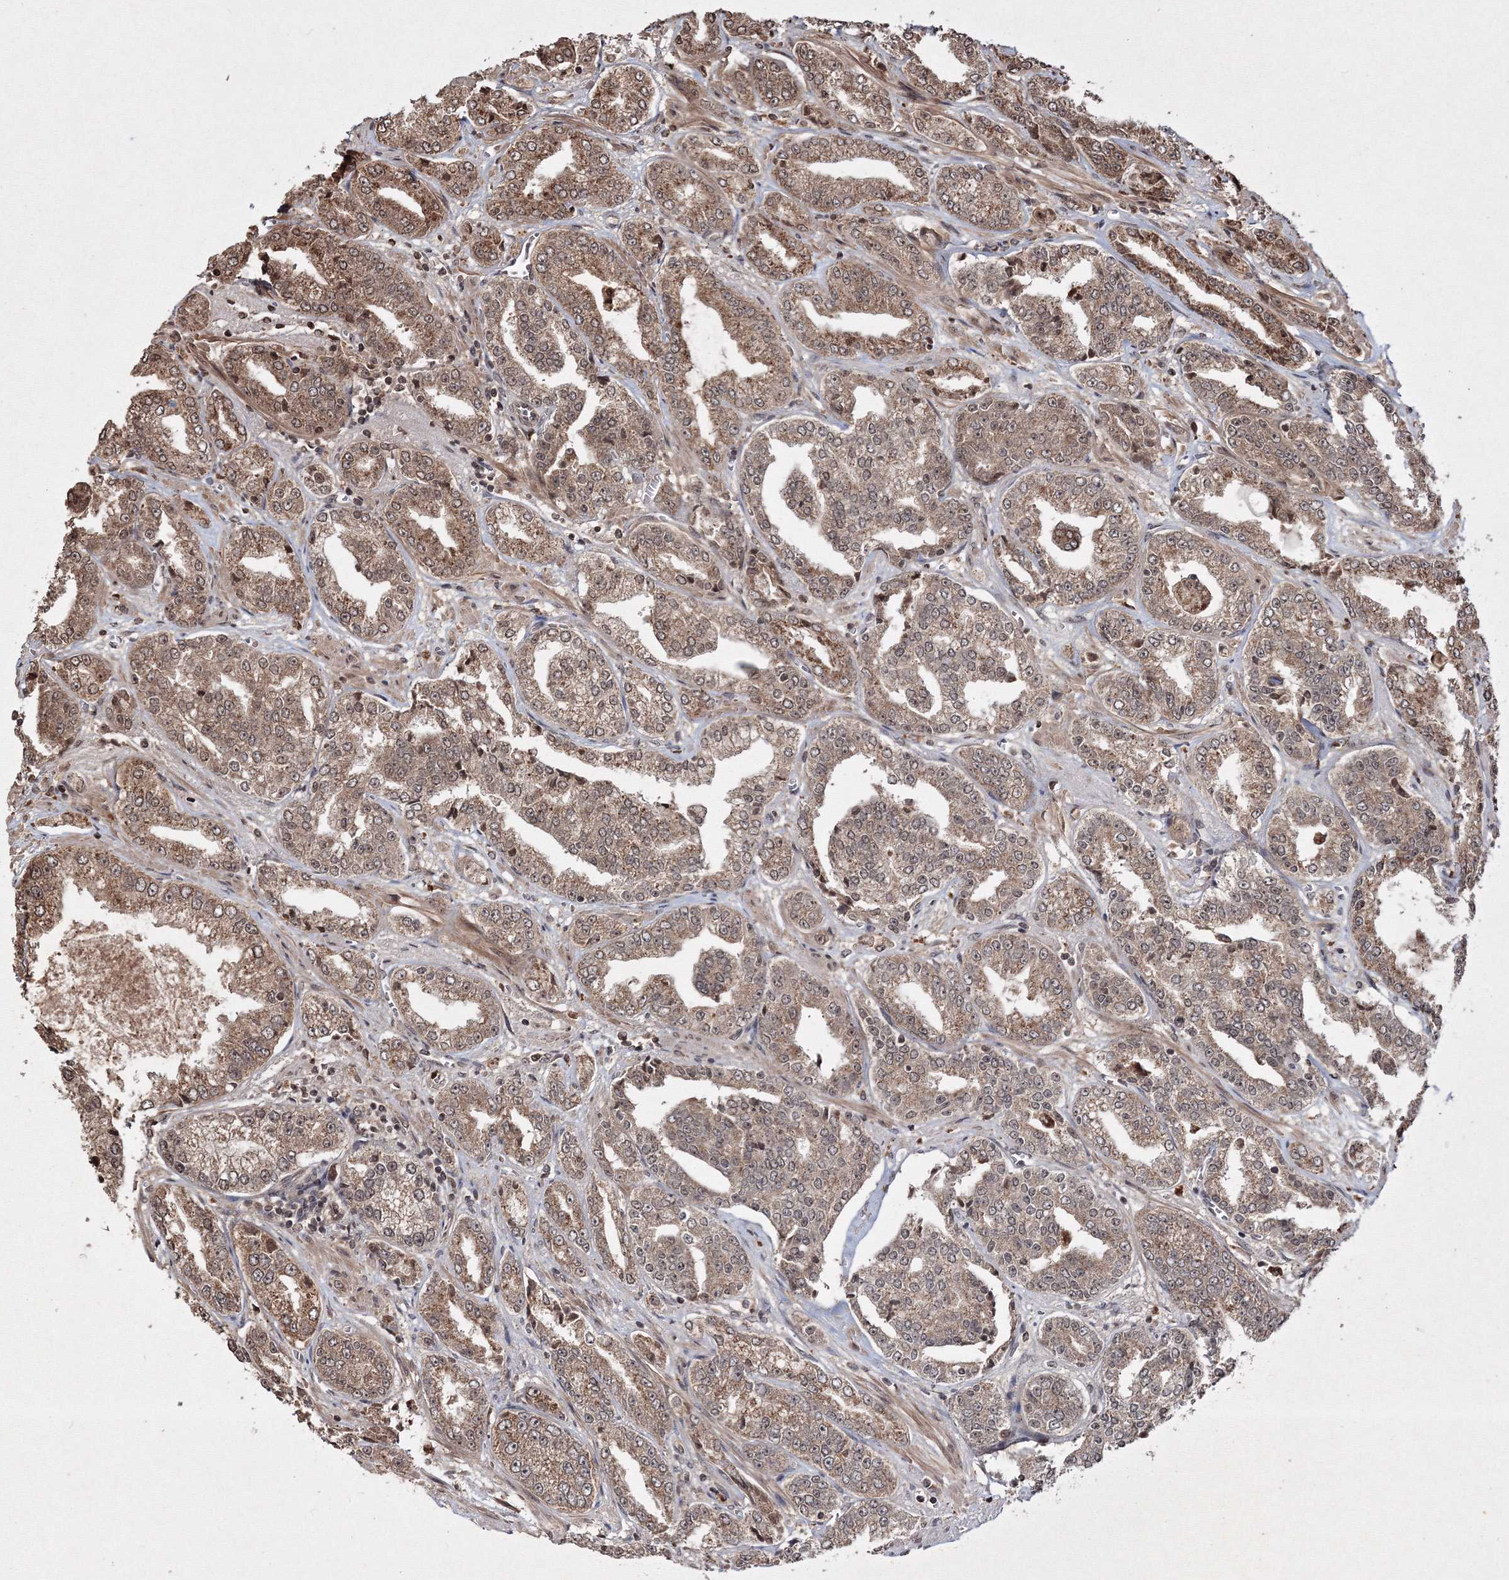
{"staining": {"intensity": "moderate", "quantity": ">75%", "location": "cytoplasmic/membranous,nuclear"}, "tissue": "prostate cancer", "cell_type": "Tumor cells", "image_type": "cancer", "snomed": [{"axis": "morphology", "description": "Adenocarcinoma, High grade"}, {"axis": "topography", "description": "Prostate"}], "caption": "Prostate high-grade adenocarcinoma stained for a protein demonstrates moderate cytoplasmic/membranous and nuclear positivity in tumor cells.", "gene": "PEX13", "patient": {"sex": "male", "age": 71}}